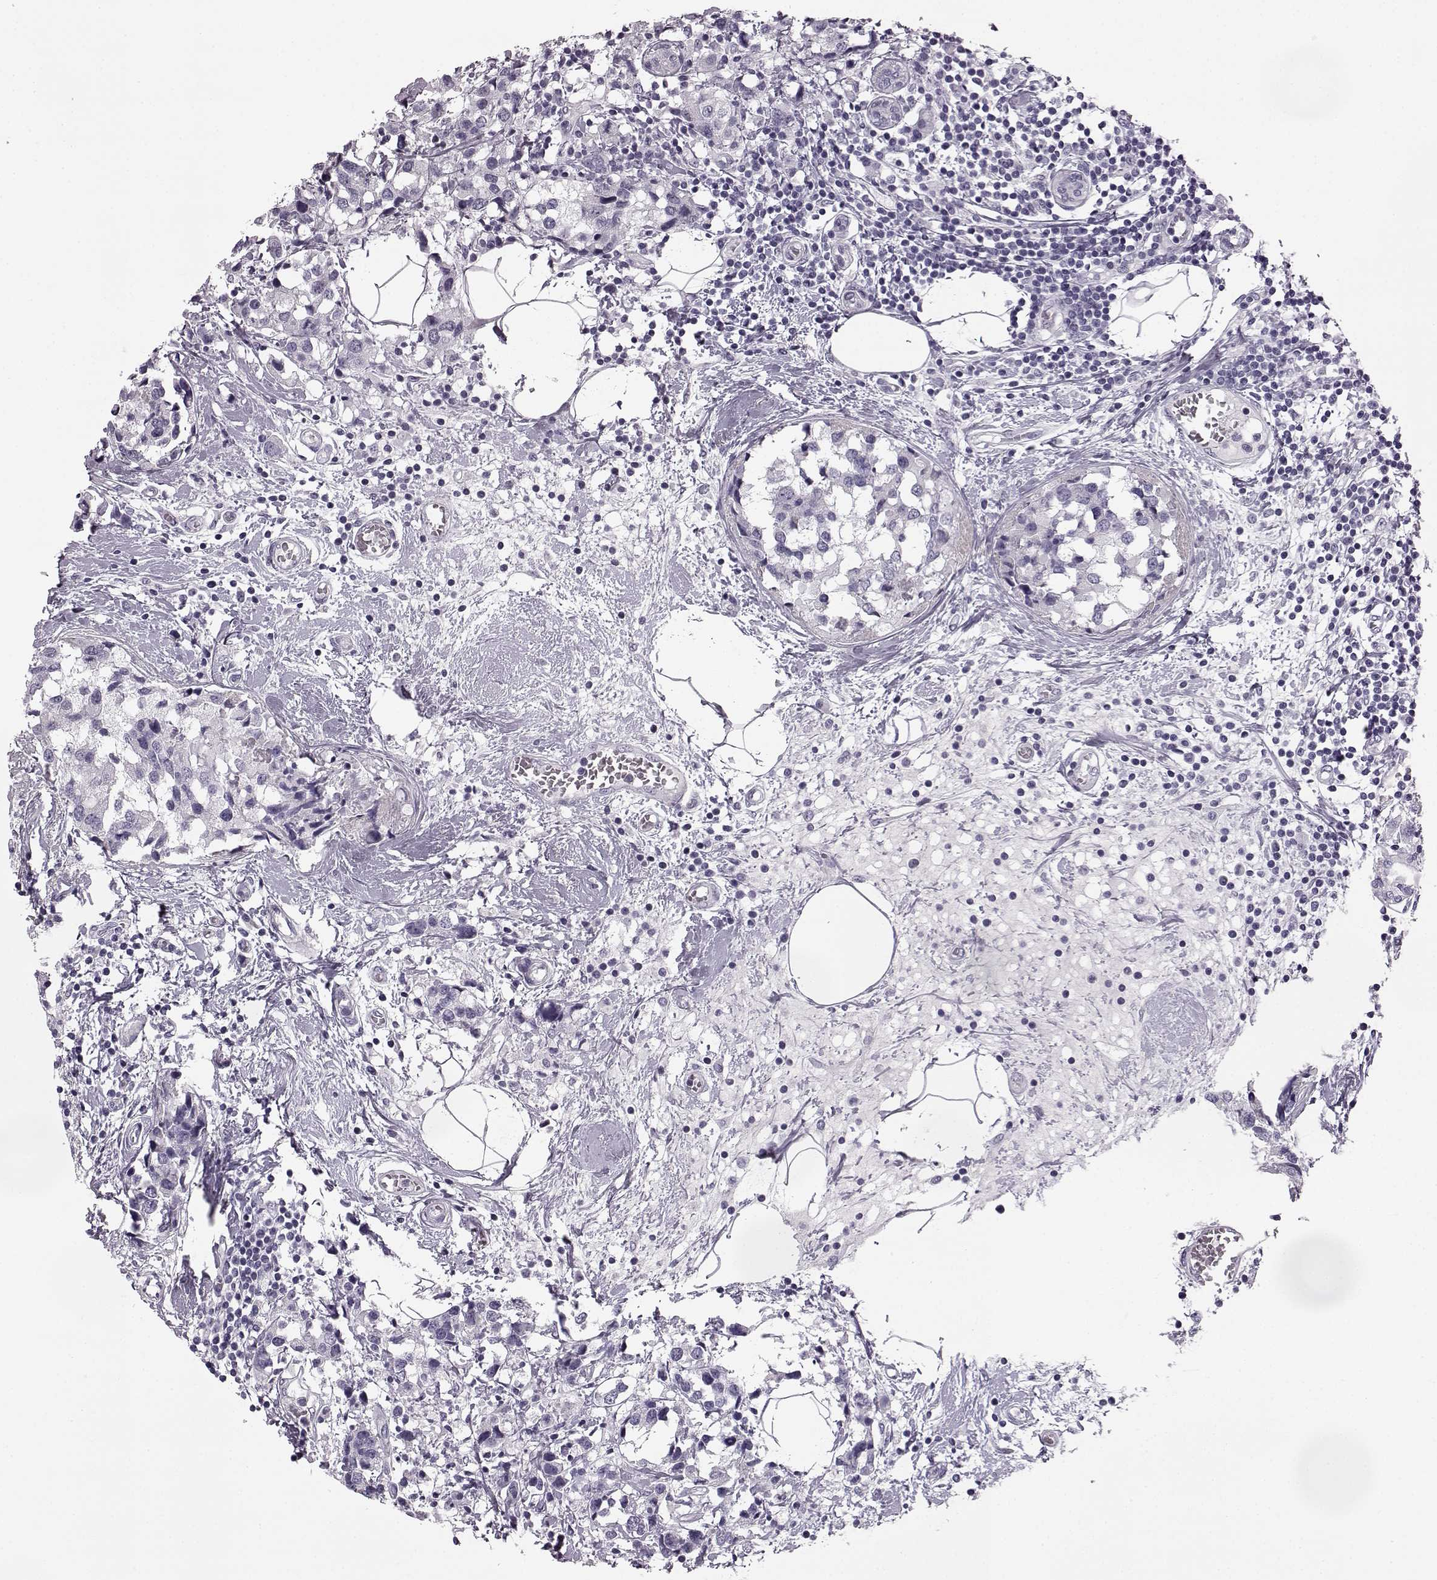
{"staining": {"intensity": "negative", "quantity": "none", "location": "none"}, "tissue": "breast cancer", "cell_type": "Tumor cells", "image_type": "cancer", "snomed": [{"axis": "morphology", "description": "Lobular carcinoma"}, {"axis": "topography", "description": "Breast"}], "caption": "A high-resolution photomicrograph shows IHC staining of breast cancer, which shows no significant expression in tumor cells.", "gene": "ODAD4", "patient": {"sex": "female", "age": 59}}